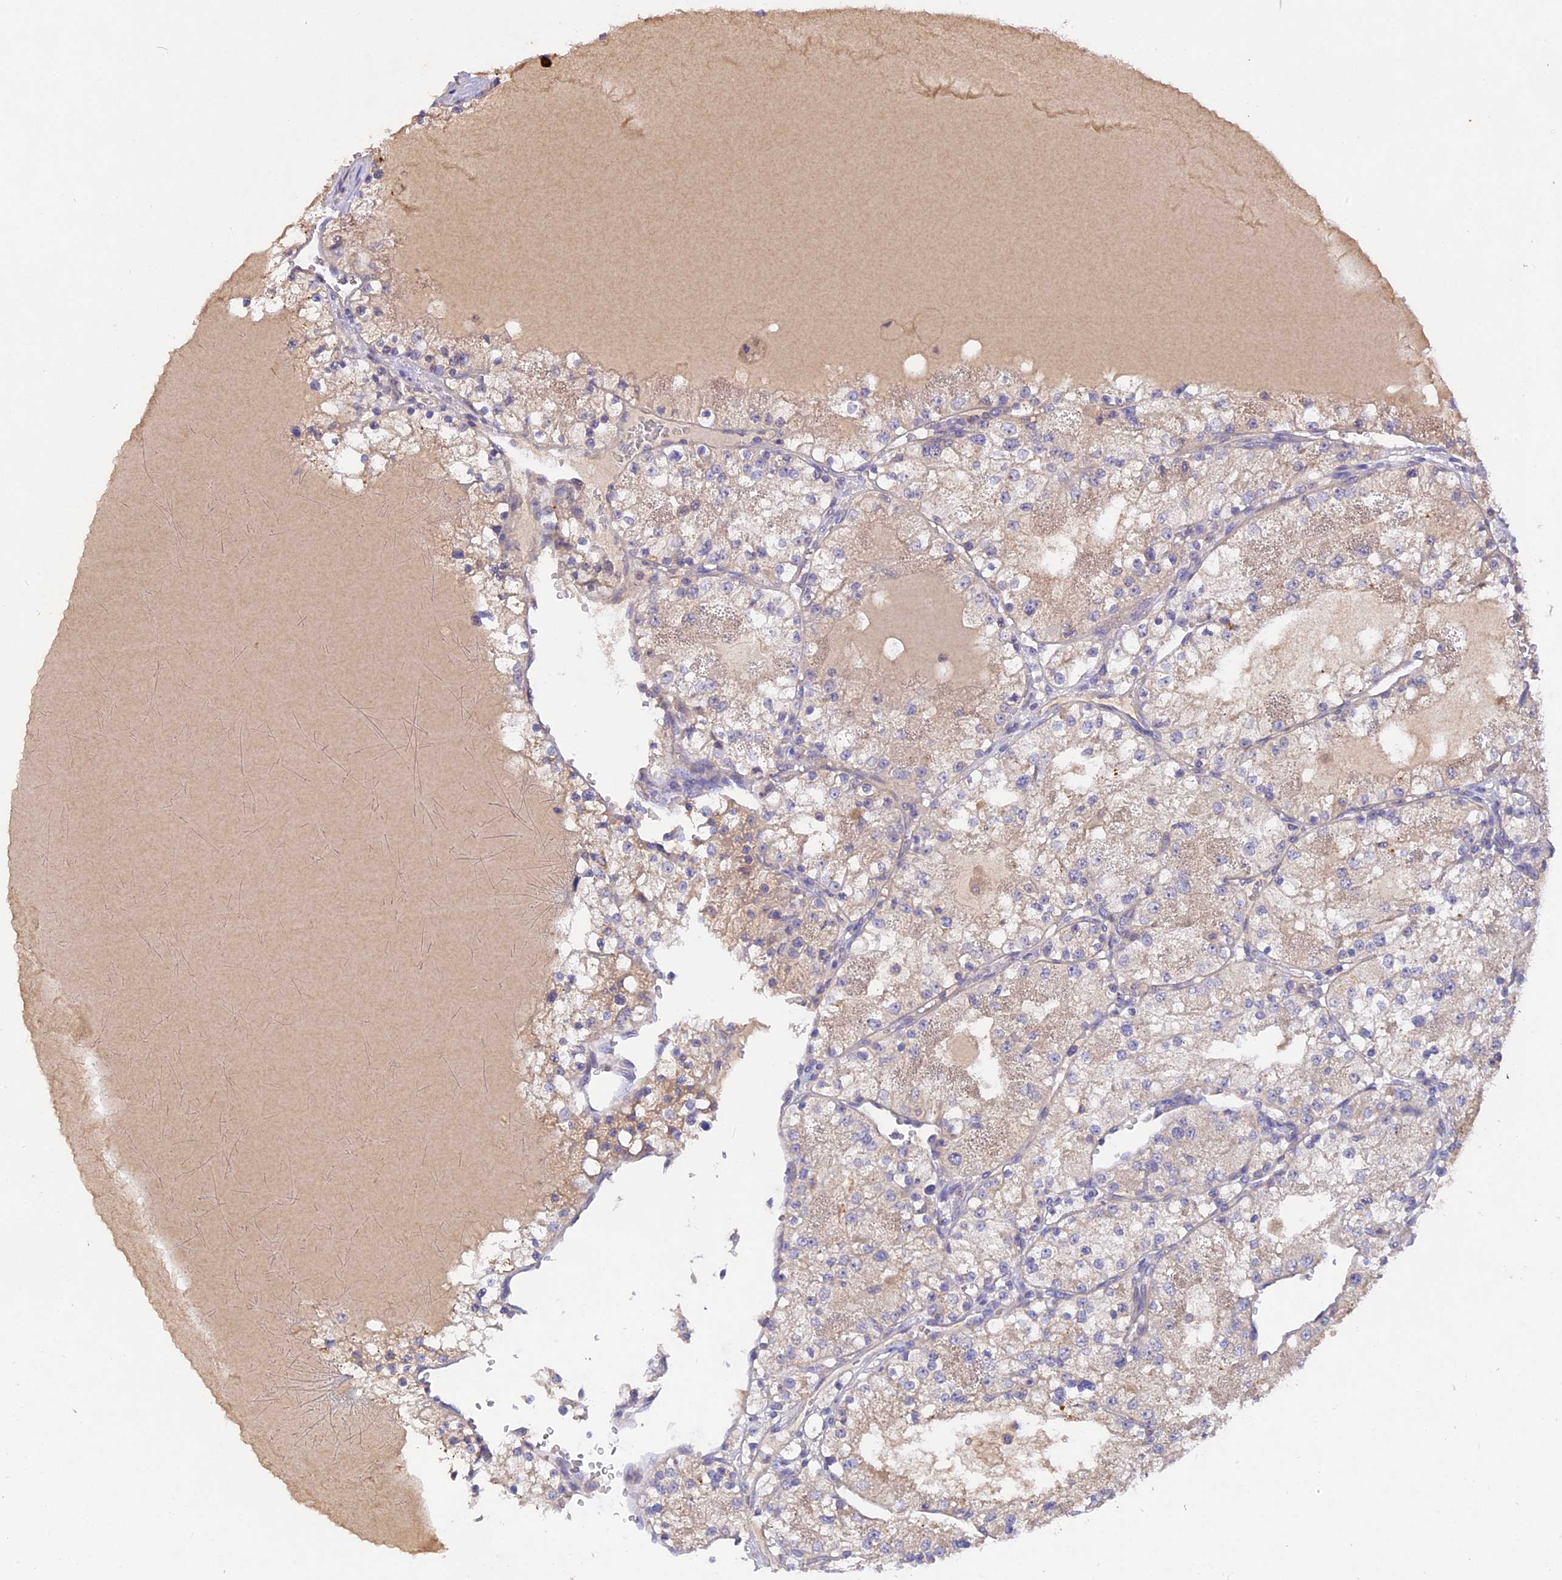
{"staining": {"intensity": "weak", "quantity": "<25%", "location": "cytoplasmic/membranous"}, "tissue": "renal cancer", "cell_type": "Tumor cells", "image_type": "cancer", "snomed": [{"axis": "morphology", "description": "Normal tissue, NOS"}, {"axis": "morphology", "description": "Adenocarcinoma, NOS"}, {"axis": "topography", "description": "Kidney"}], "caption": "Tumor cells show no significant protein positivity in adenocarcinoma (renal).", "gene": "SLC26A4", "patient": {"sex": "male", "age": 68}}